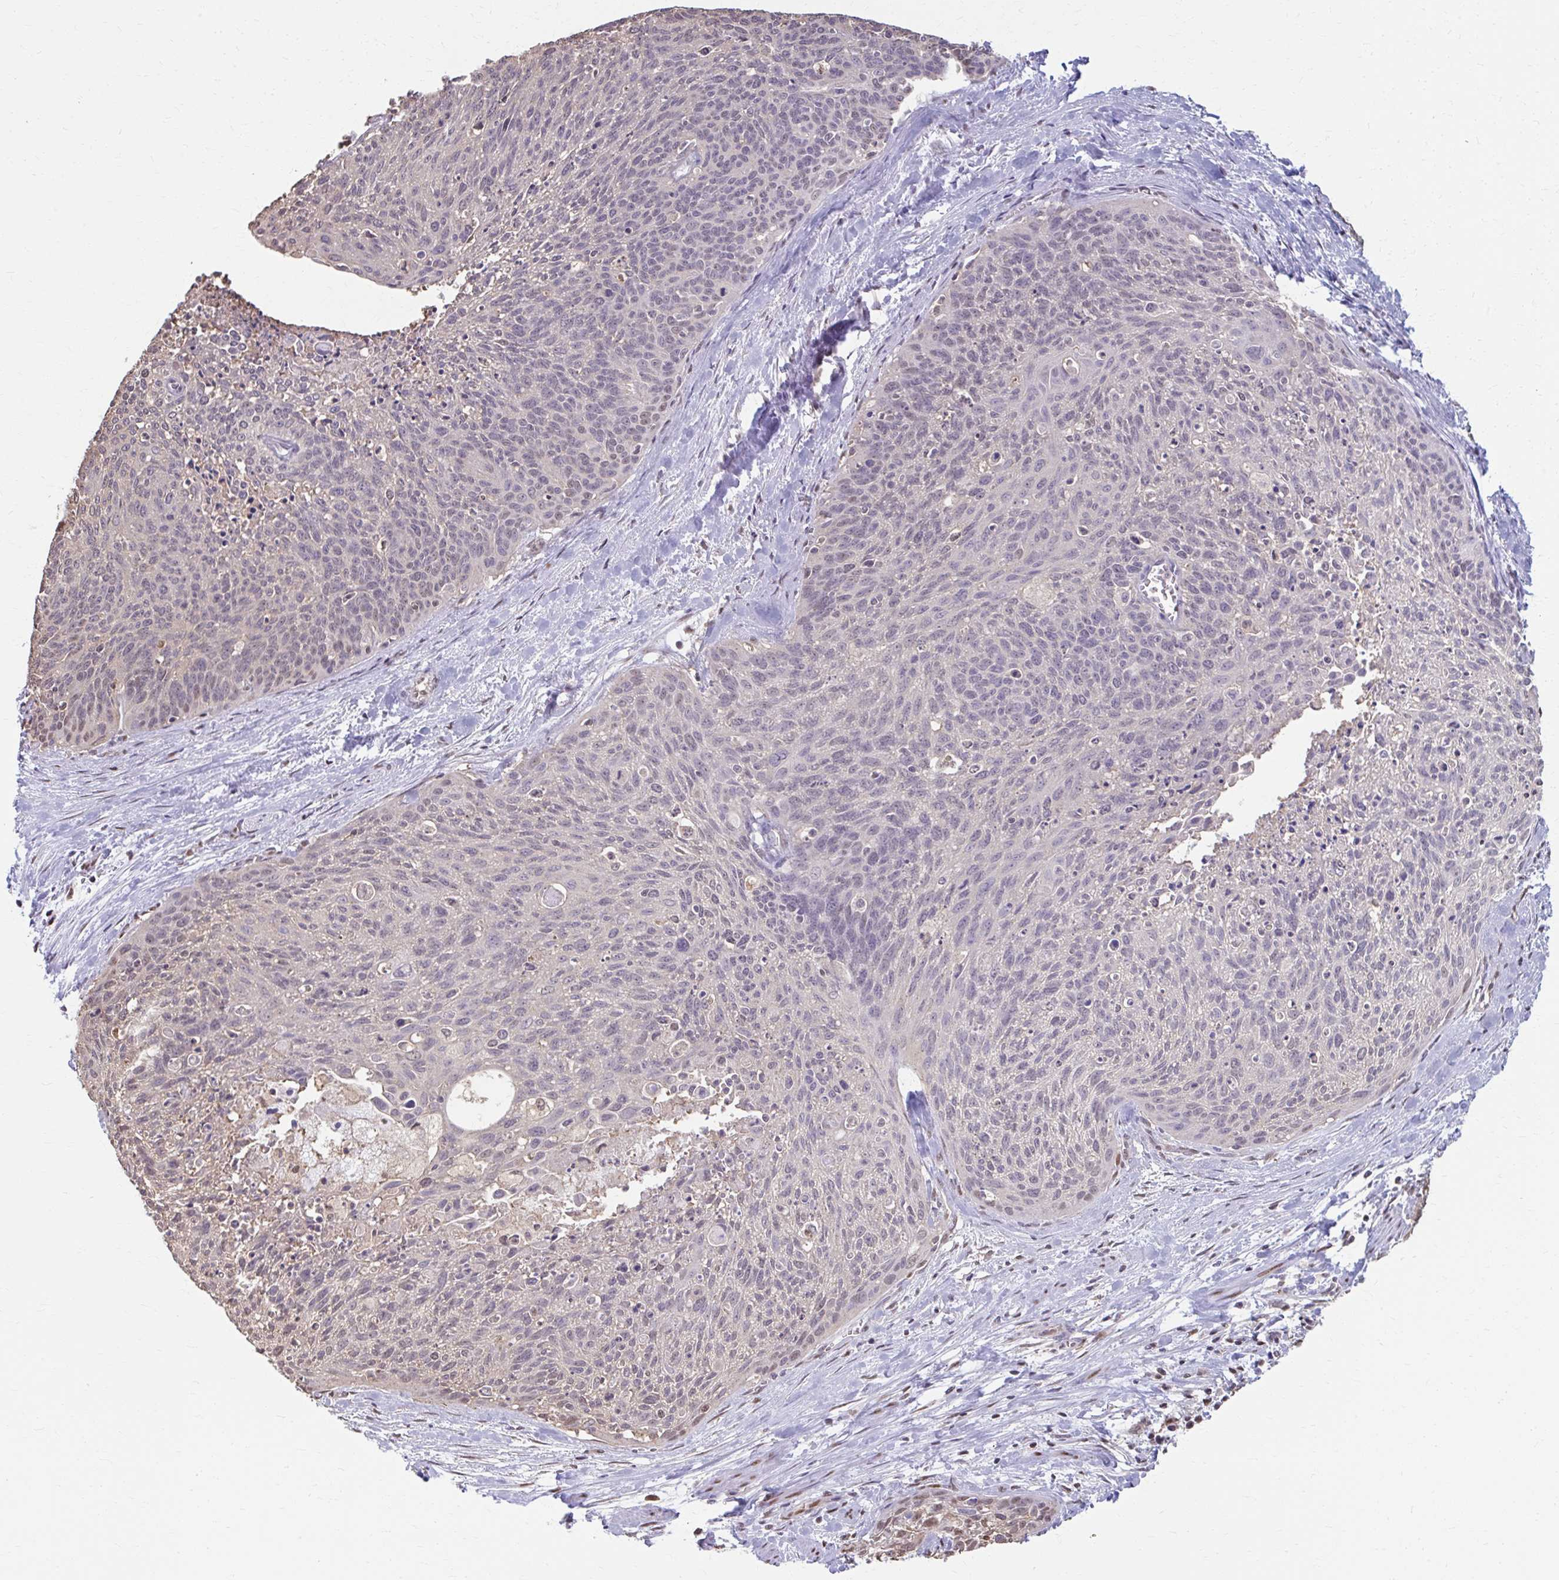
{"staining": {"intensity": "negative", "quantity": "none", "location": "none"}, "tissue": "cervical cancer", "cell_type": "Tumor cells", "image_type": "cancer", "snomed": [{"axis": "morphology", "description": "Squamous cell carcinoma, NOS"}, {"axis": "topography", "description": "Cervix"}], "caption": "Tumor cells show no significant protein expression in cervical cancer (squamous cell carcinoma).", "gene": "ING4", "patient": {"sex": "female", "age": 55}}